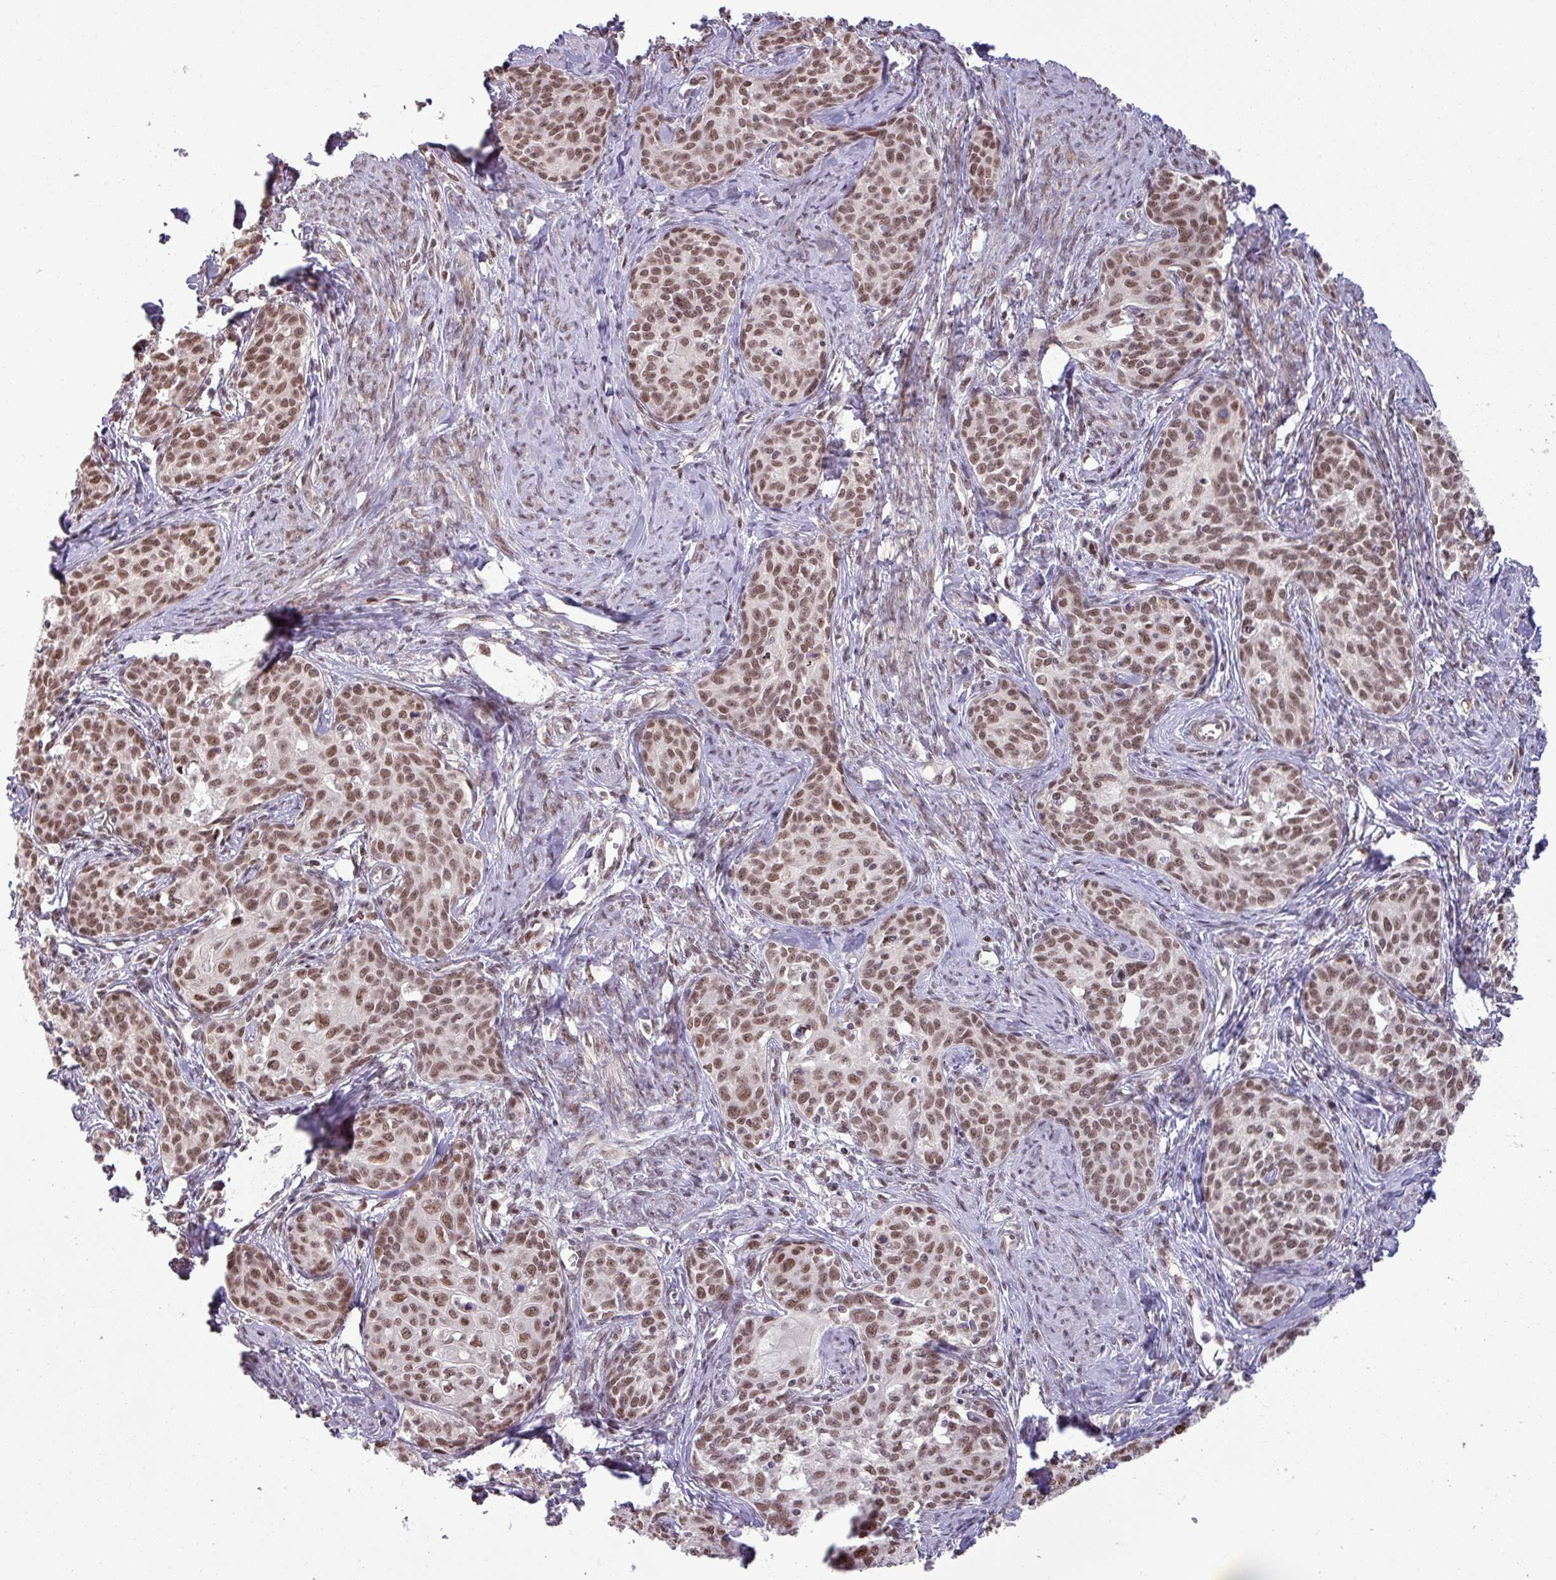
{"staining": {"intensity": "moderate", "quantity": ">75%", "location": "nuclear"}, "tissue": "cervical cancer", "cell_type": "Tumor cells", "image_type": "cancer", "snomed": [{"axis": "morphology", "description": "Squamous cell carcinoma, NOS"}, {"axis": "morphology", "description": "Adenocarcinoma, NOS"}, {"axis": "topography", "description": "Cervix"}], "caption": "Immunohistochemistry micrograph of cervical adenocarcinoma stained for a protein (brown), which exhibits medium levels of moderate nuclear staining in about >75% of tumor cells.", "gene": "PTPN20", "patient": {"sex": "female", "age": 52}}